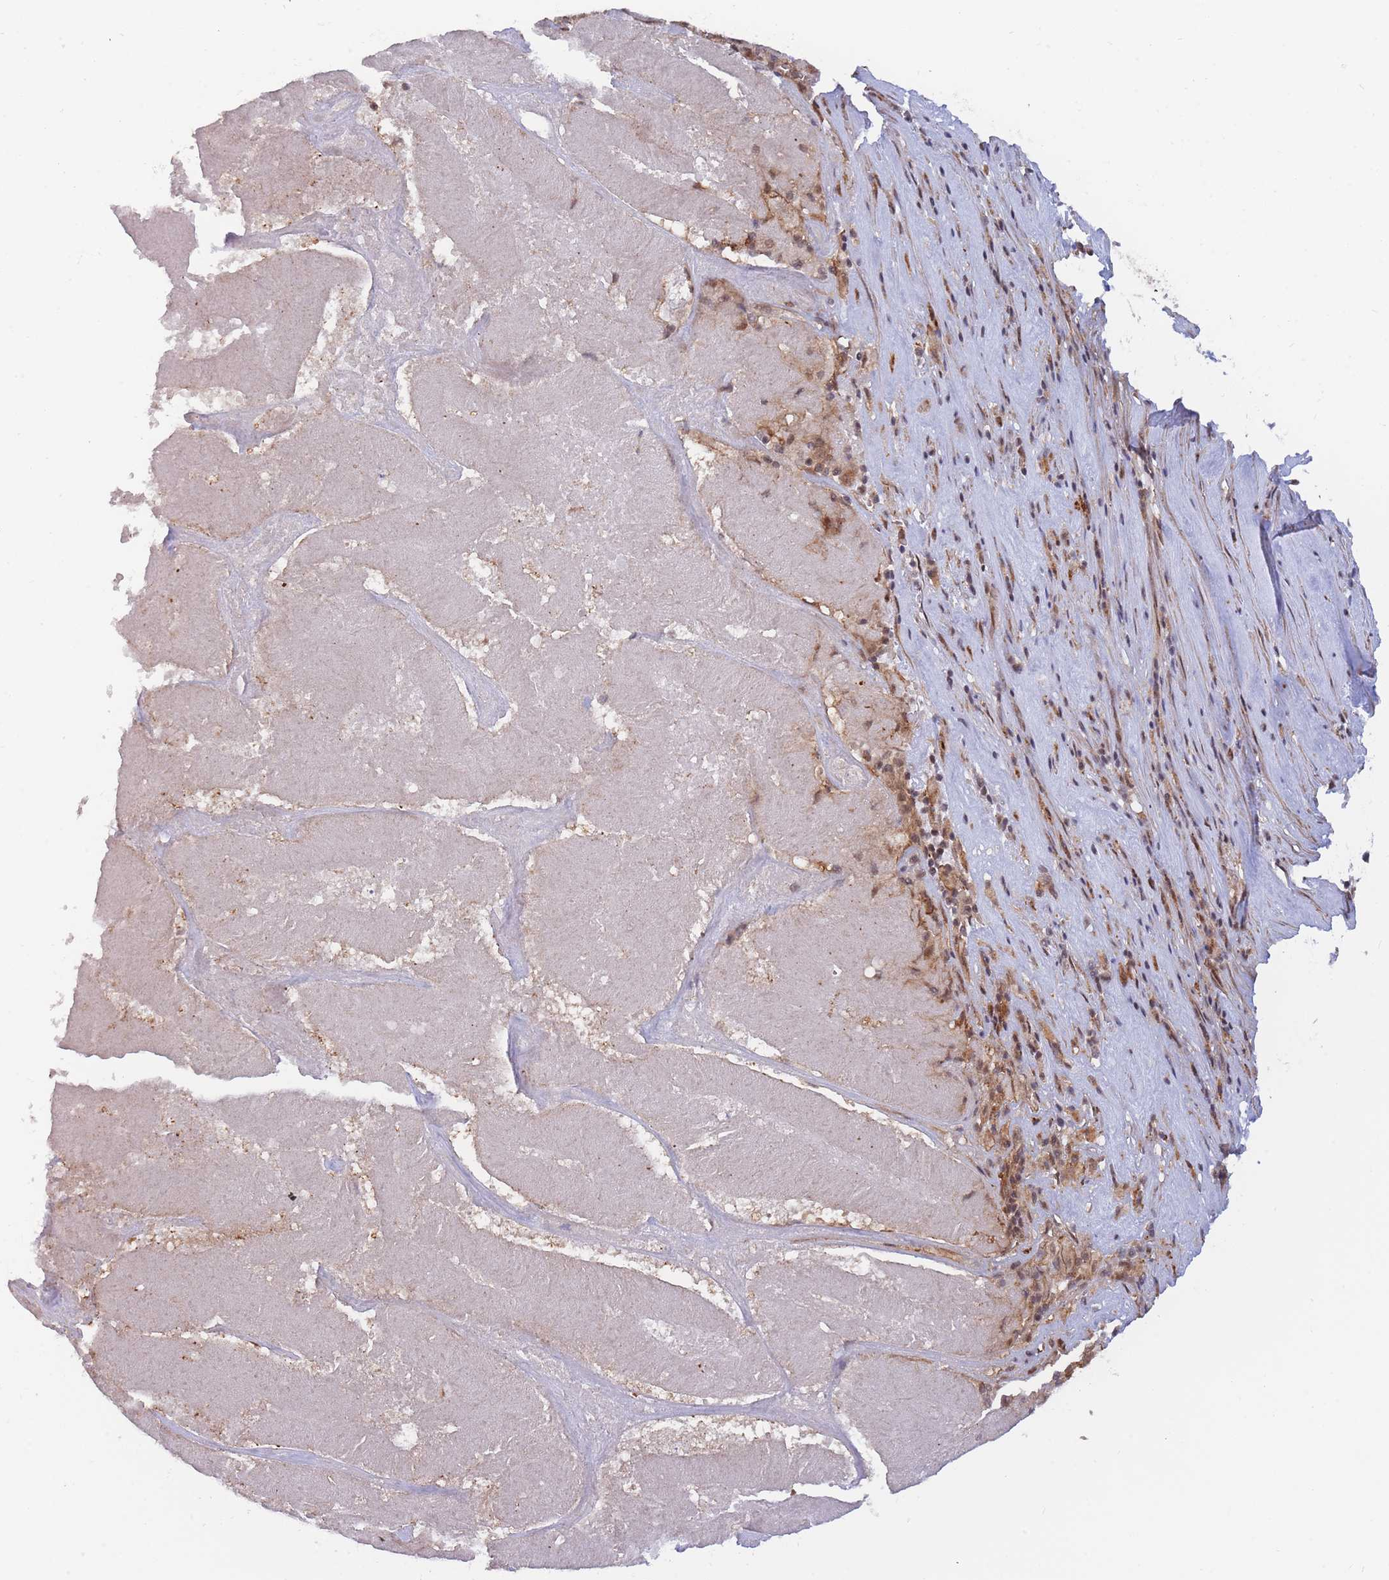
{"staining": {"intensity": "moderate", "quantity": ">75%", "location": "cytoplasmic/membranous,nuclear"}, "tissue": "pancreatic cancer", "cell_type": "Tumor cells", "image_type": "cancer", "snomed": [{"axis": "morphology", "description": "Adenocarcinoma, NOS"}, {"axis": "topography", "description": "Pancreas"}], "caption": "This is an image of immunohistochemistry (IHC) staining of pancreatic cancer, which shows moderate expression in the cytoplasmic/membranous and nuclear of tumor cells.", "gene": "BOD1L1", "patient": {"sex": "male", "age": 63}}